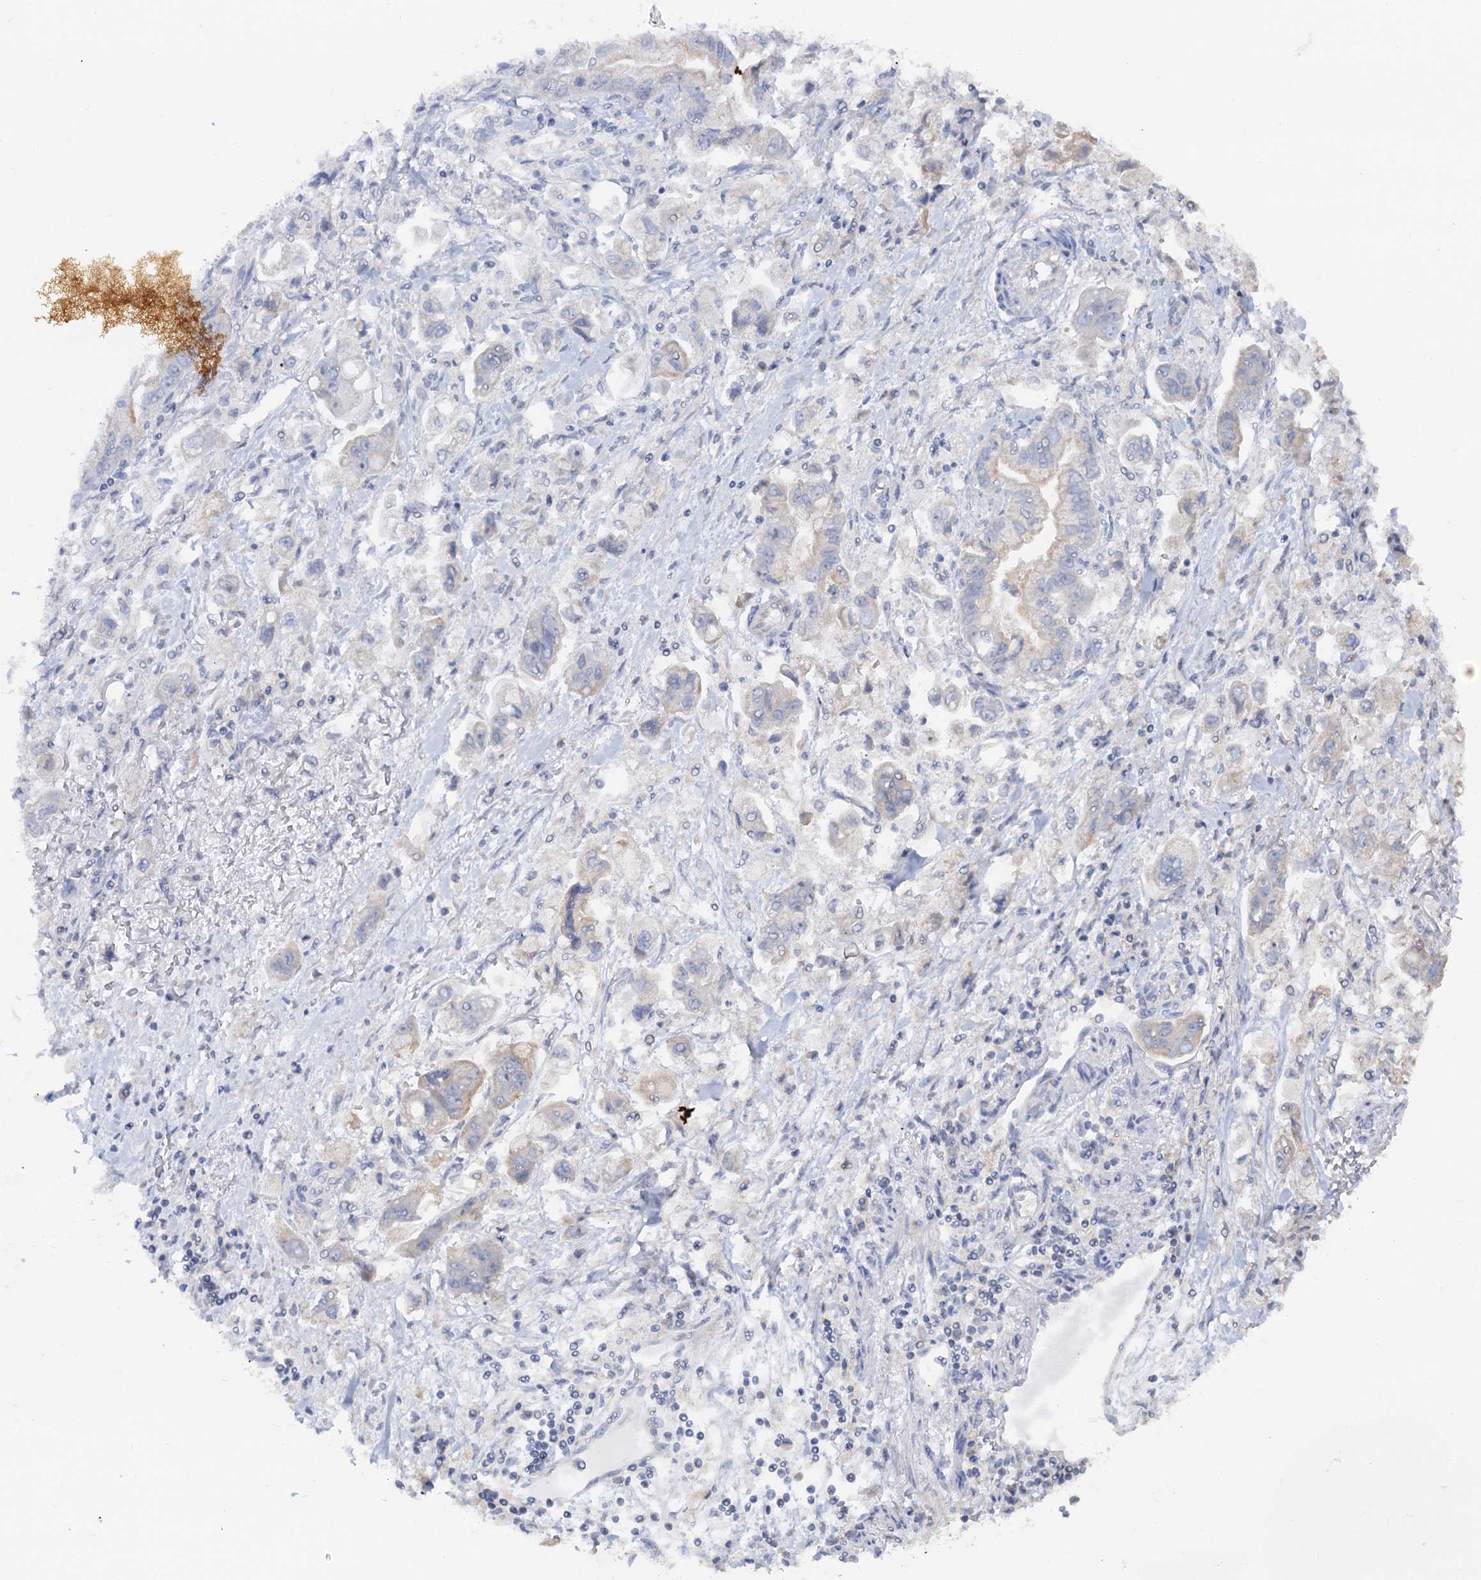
{"staining": {"intensity": "negative", "quantity": "none", "location": "none"}, "tissue": "stomach cancer", "cell_type": "Tumor cells", "image_type": "cancer", "snomed": [{"axis": "morphology", "description": "Adenocarcinoma, NOS"}, {"axis": "topography", "description": "Stomach"}], "caption": "Micrograph shows no significant protein staining in tumor cells of stomach adenocarcinoma.", "gene": "PLLP", "patient": {"sex": "male", "age": 62}}